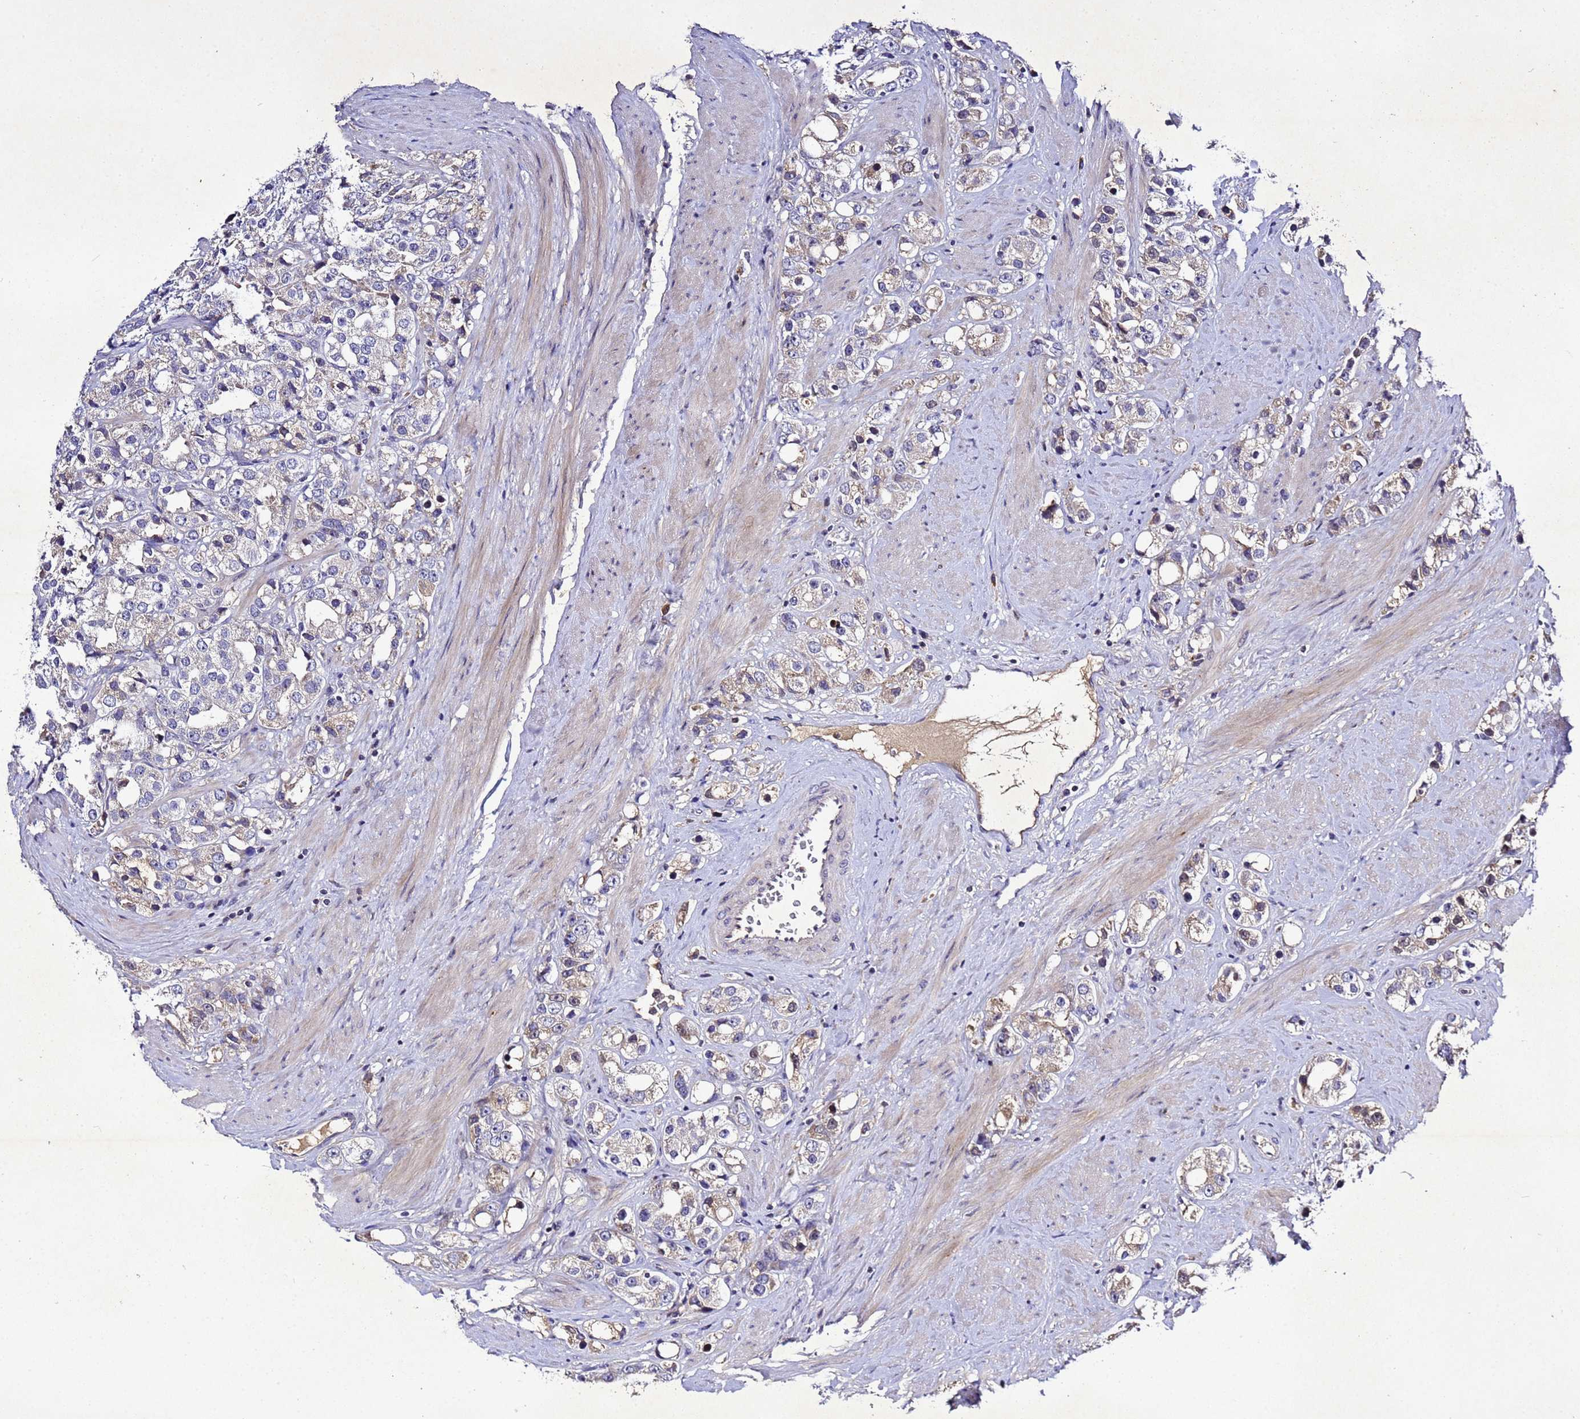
{"staining": {"intensity": "weak", "quantity": "25%-75%", "location": "cytoplasmic/membranous"}, "tissue": "prostate cancer", "cell_type": "Tumor cells", "image_type": "cancer", "snomed": [{"axis": "morphology", "description": "Adenocarcinoma, NOS"}, {"axis": "topography", "description": "Prostate"}], "caption": "Protein staining shows weak cytoplasmic/membranous expression in approximately 25%-75% of tumor cells in prostate adenocarcinoma. Using DAB (3,3'-diaminobenzidine) (brown) and hematoxylin (blue) stains, captured at high magnification using brightfield microscopy.", "gene": "SV2B", "patient": {"sex": "male", "age": 79}}